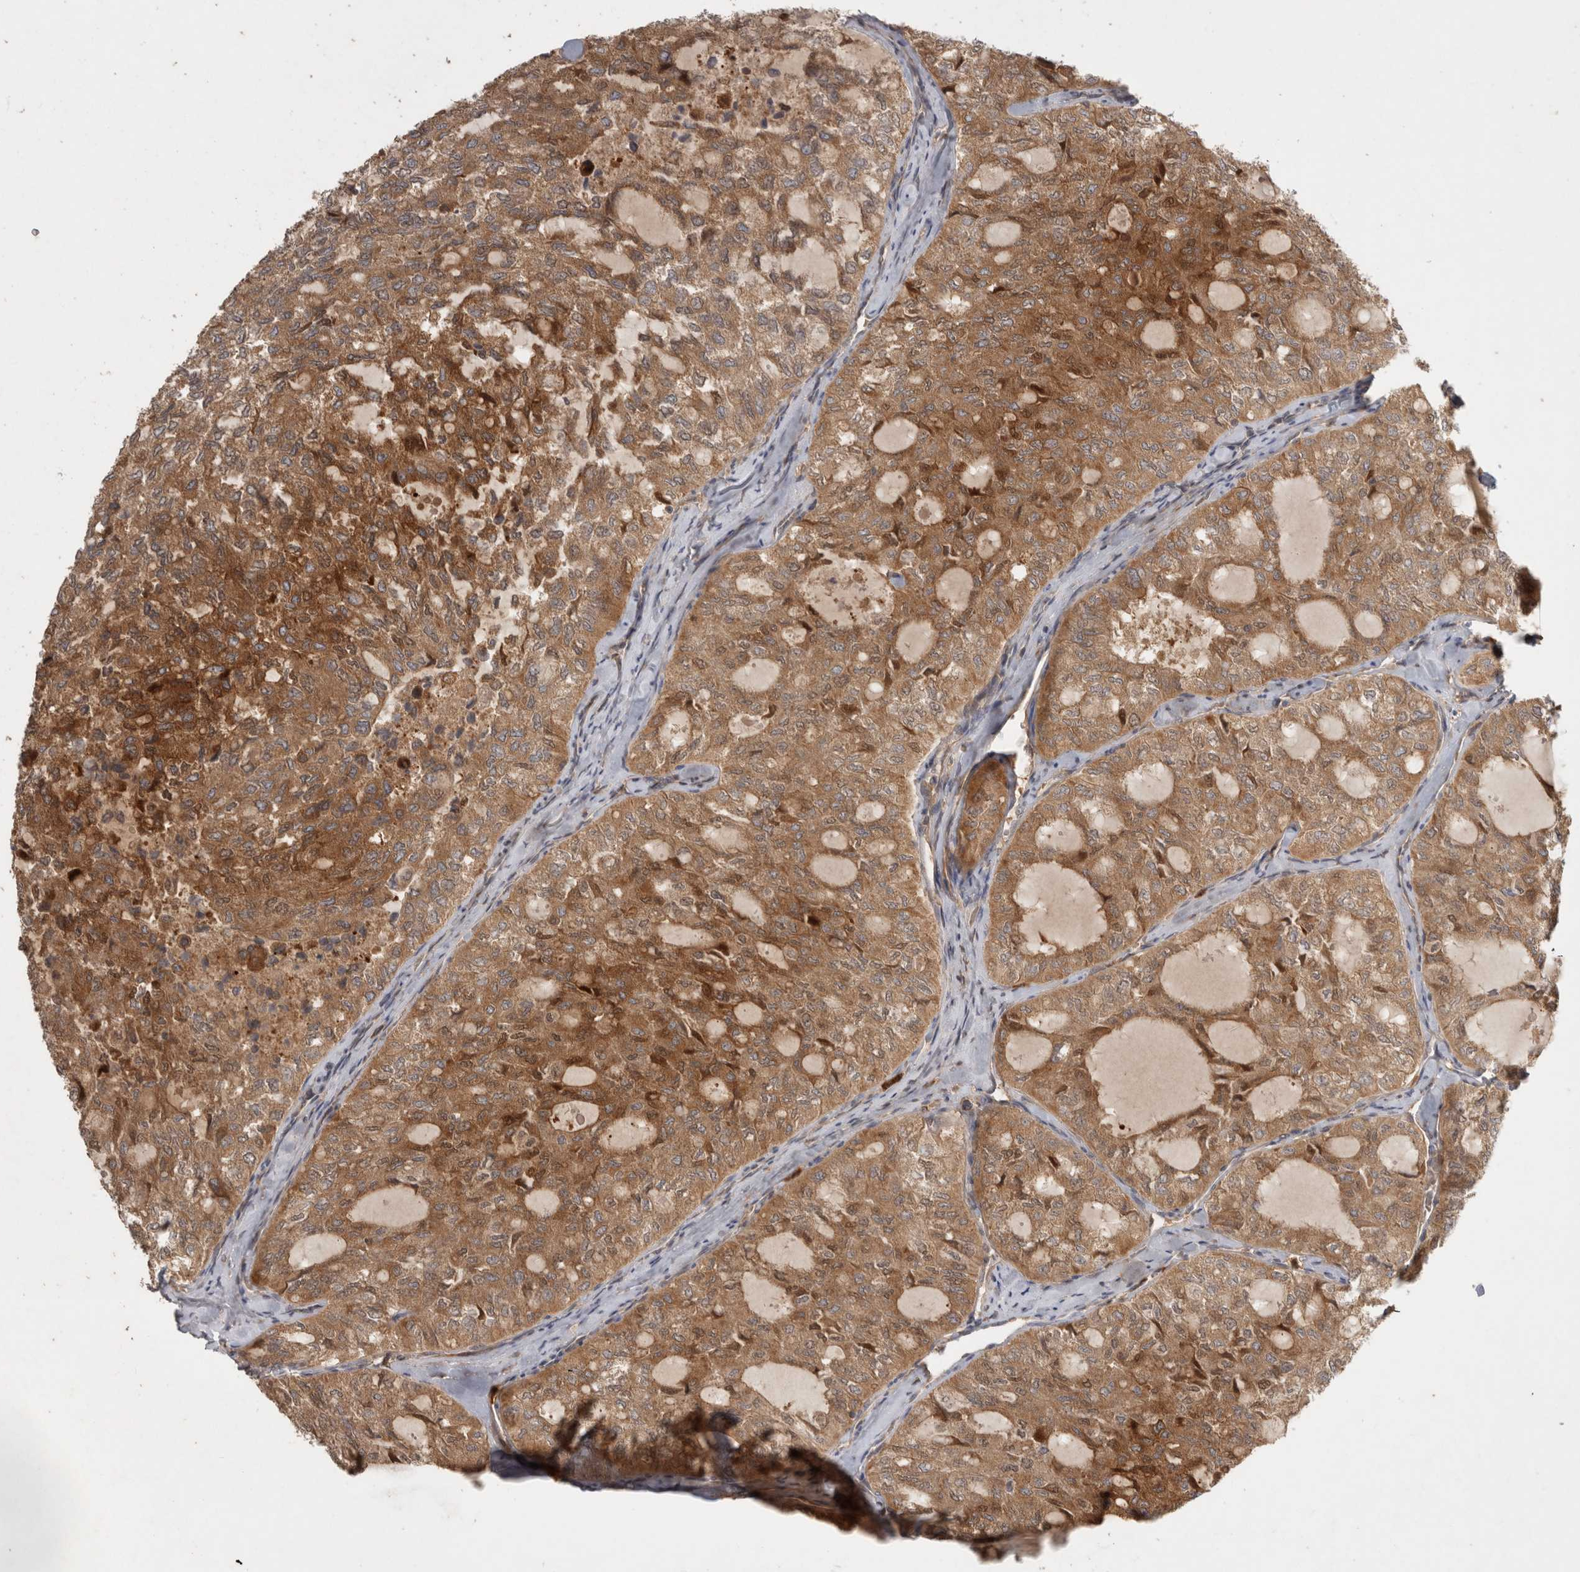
{"staining": {"intensity": "moderate", "quantity": ">75%", "location": "cytoplasmic/membranous,nuclear"}, "tissue": "thyroid cancer", "cell_type": "Tumor cells", "image_type": "cancer", "snomed": [{"axis": "morphology", "description": "Follicular adenoma carcinoma, NOS"}, {"axis": "topography", "description": "Thyroid gland"}], "caption": "Immunohistochemistry photomicrograph of follicular adenoma carcinoma (thyroid) stained for a protein (brown), which shows medium levels of moderate cytoplasmic/membranous and nuclear positivity in about >75% of tumor cells.", "gene": "VEPH1", "patient": {"sex": "male", "age": 75}}